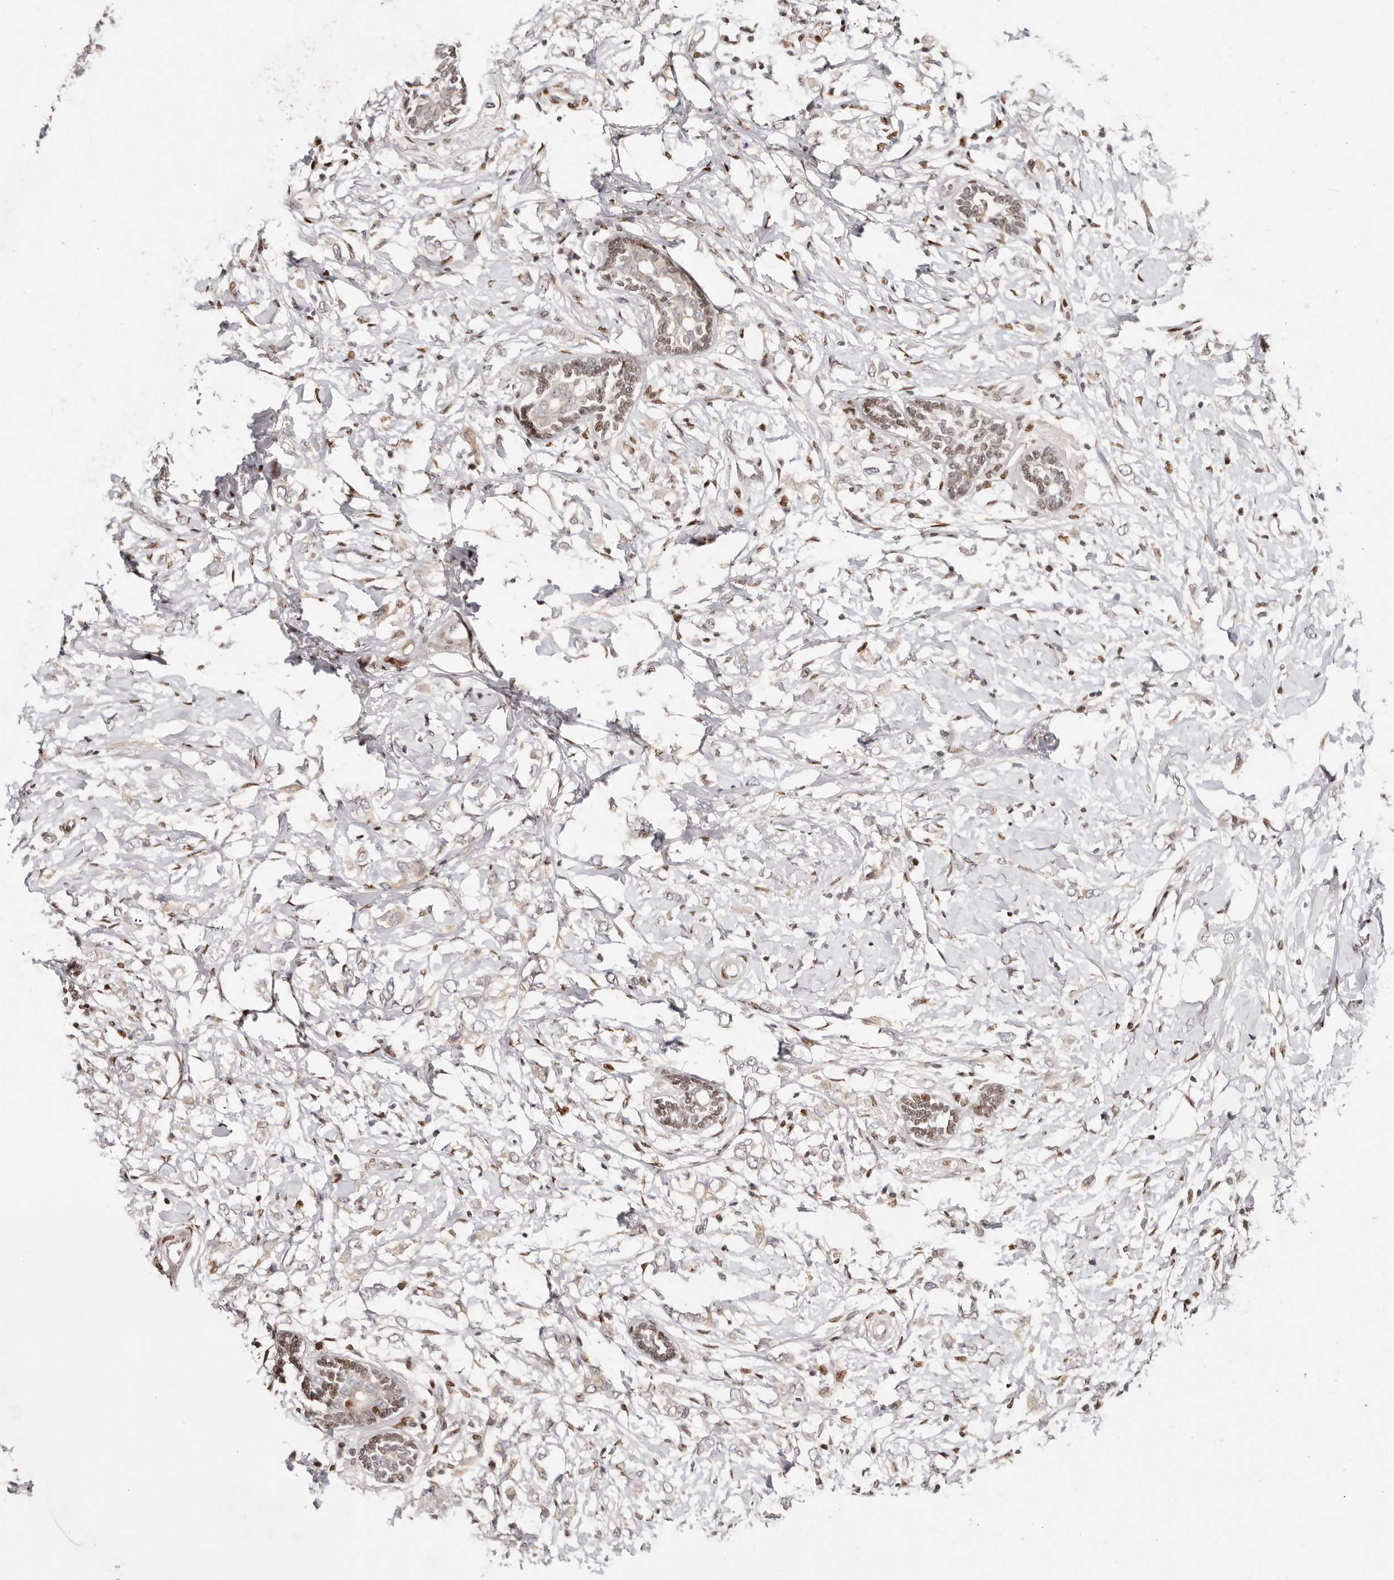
{"staining": {"intensity": "negative", "quantity": "none", "location": "none"}, "tissue": "breast cancer", "cell_type": "Tumor cells", "image_type": "cancer", "snomed": [{"axis": "morphology", "description": "Normal tissue, NOS"}, {"axis": "morphology", "description": "Lobular carcinoma"}, {"axis": "topography", "description": "Breast"}], "caption": "Breast cancer stained for a protein using immunohistochemistry reveals no staining tumor cells.", "gene": "IQGAP3", "patient": {"sex": "female", "age": 47}}